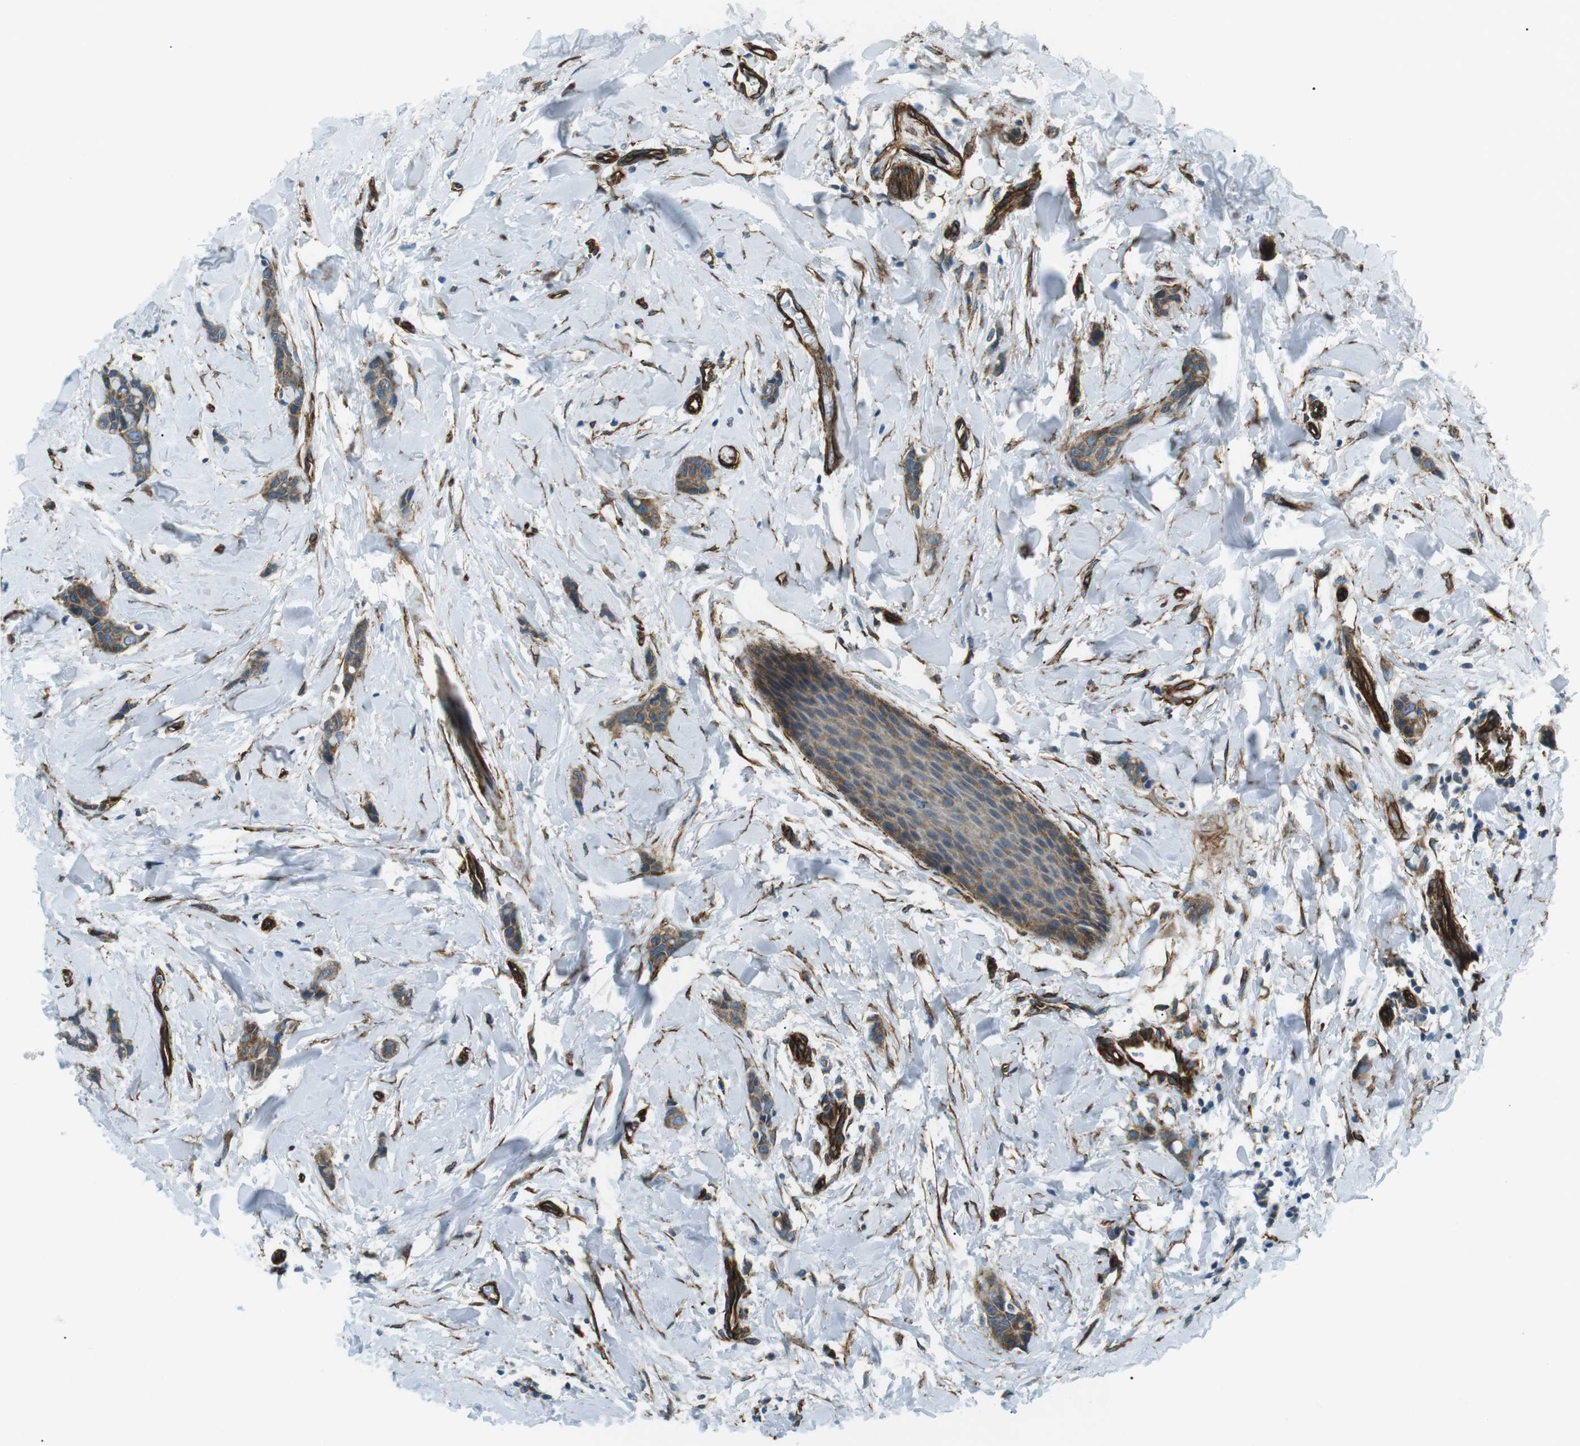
{"staining": {"intensity": "moderate", "quantity": ">75%", "location": "cytoplasmic/membranous"}, "tissue": "breast cancer", "cell_type": "Tumor cells", "image_type": "cancer", "snomed": [{"axis": "morphology", "description": "Lobular carcinoma"}, {"axis": "topography", "description": "Skin"}, {"axis": "topography", "description": "Breast"}], "caption": "Protein staining of breast lobular carcinoma tissue shows moderate cytoplasmic/membranous positivity in about >75% of tumor cells.", "gene": "ODR4", "patient": {"sex": "female", "age": 46}}